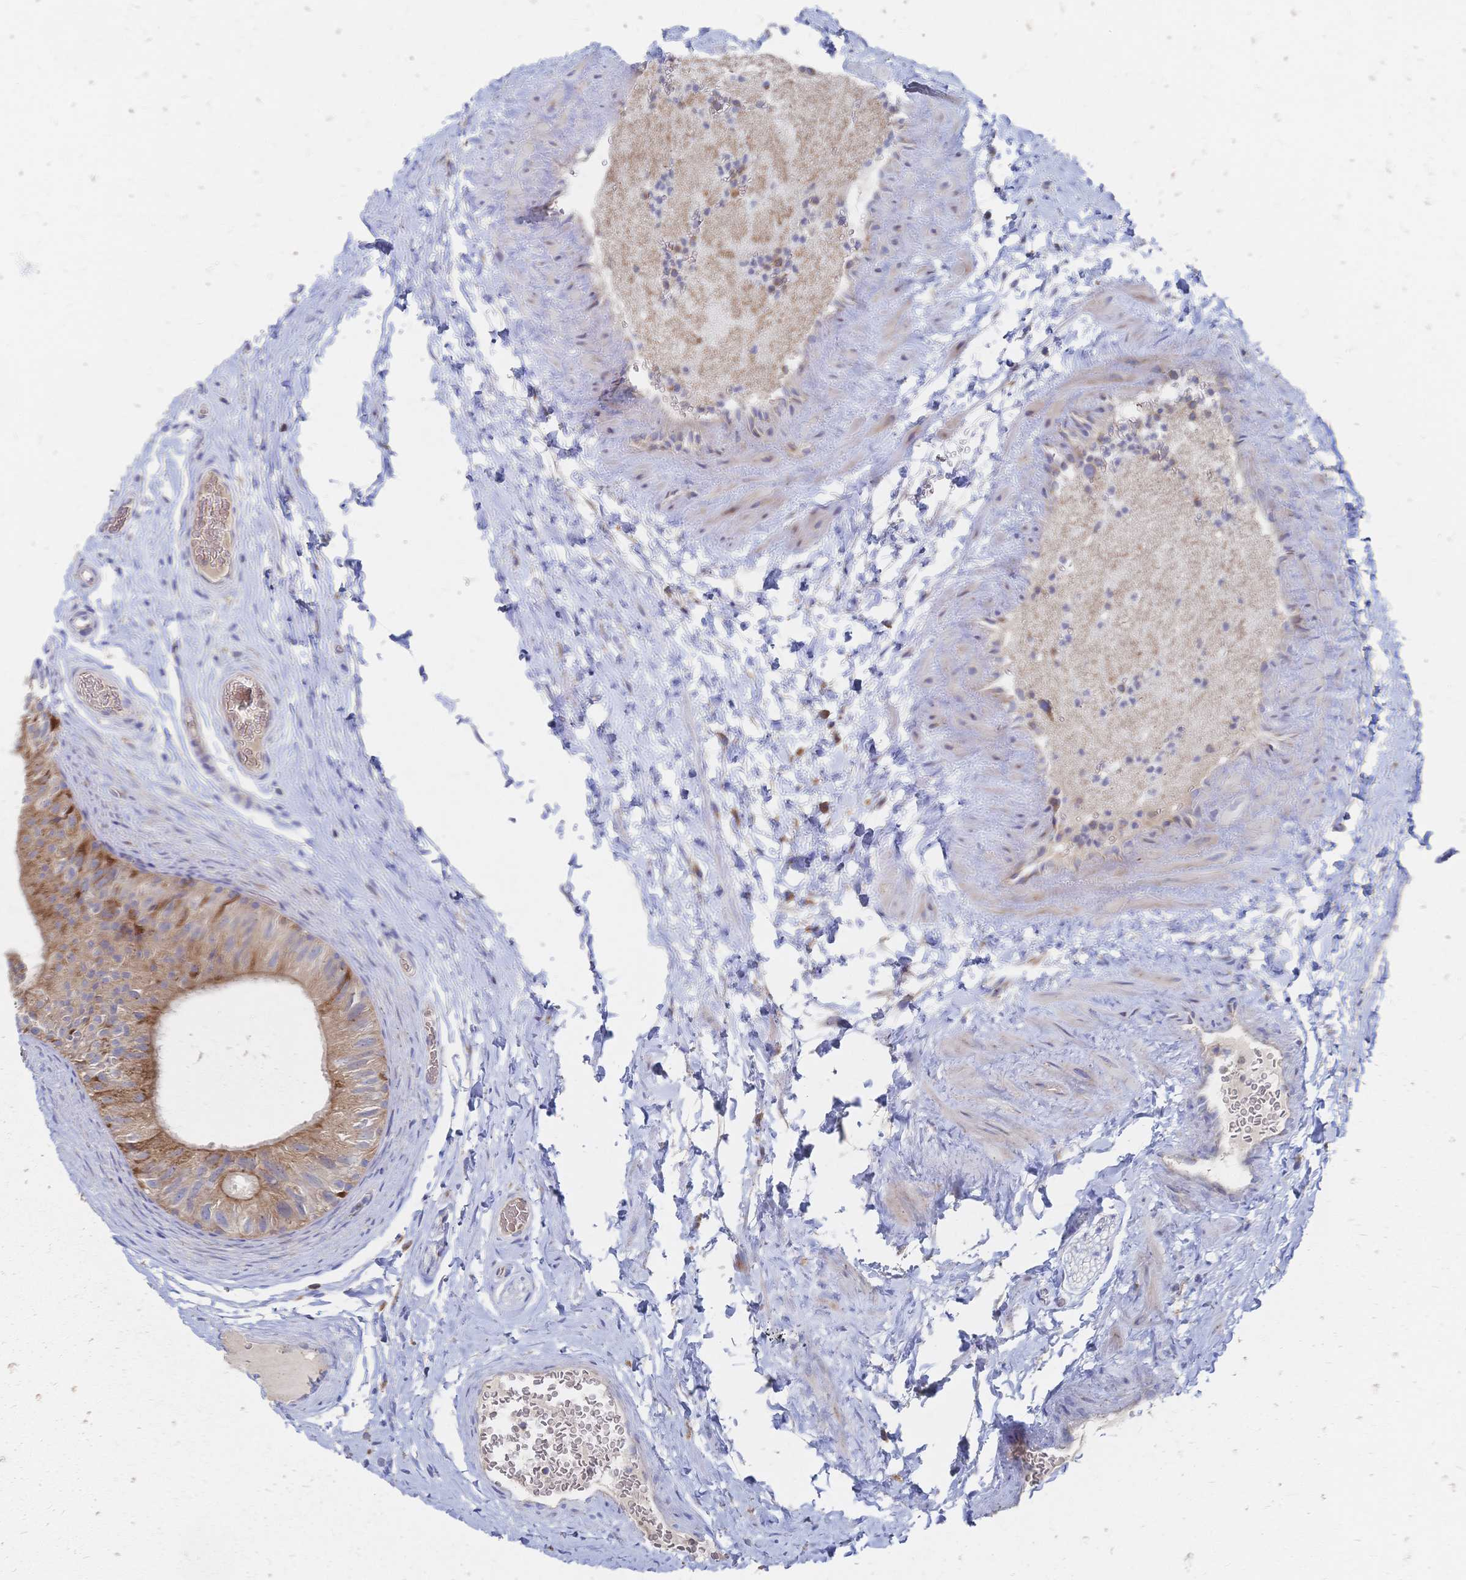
{"staining": {"intensity": "moderate", "quantity": ">75%", "location": "cytoplasmic/membranous"}, "tissue": "epididymis", "cell_type": "Glandular cells", "image_type": "normal", "snomed": [{"axis": "morphology", "description": "Normal tissue, NOS"}, {"axis": "topography", "description": "Epididymis, spermatic cord, NOS"}, {"axis": "topography", "description": "Epididymis"}], "caption": "Moderate cytoplasmic/membranous staining is appreciated in about >75% of glandular cells in normal epididymis. (brown staining indicates protein expression, while blue staining denotes nuclei).", "gene": "SORBS1", "patient": {"sex": "male", "age": 31}}